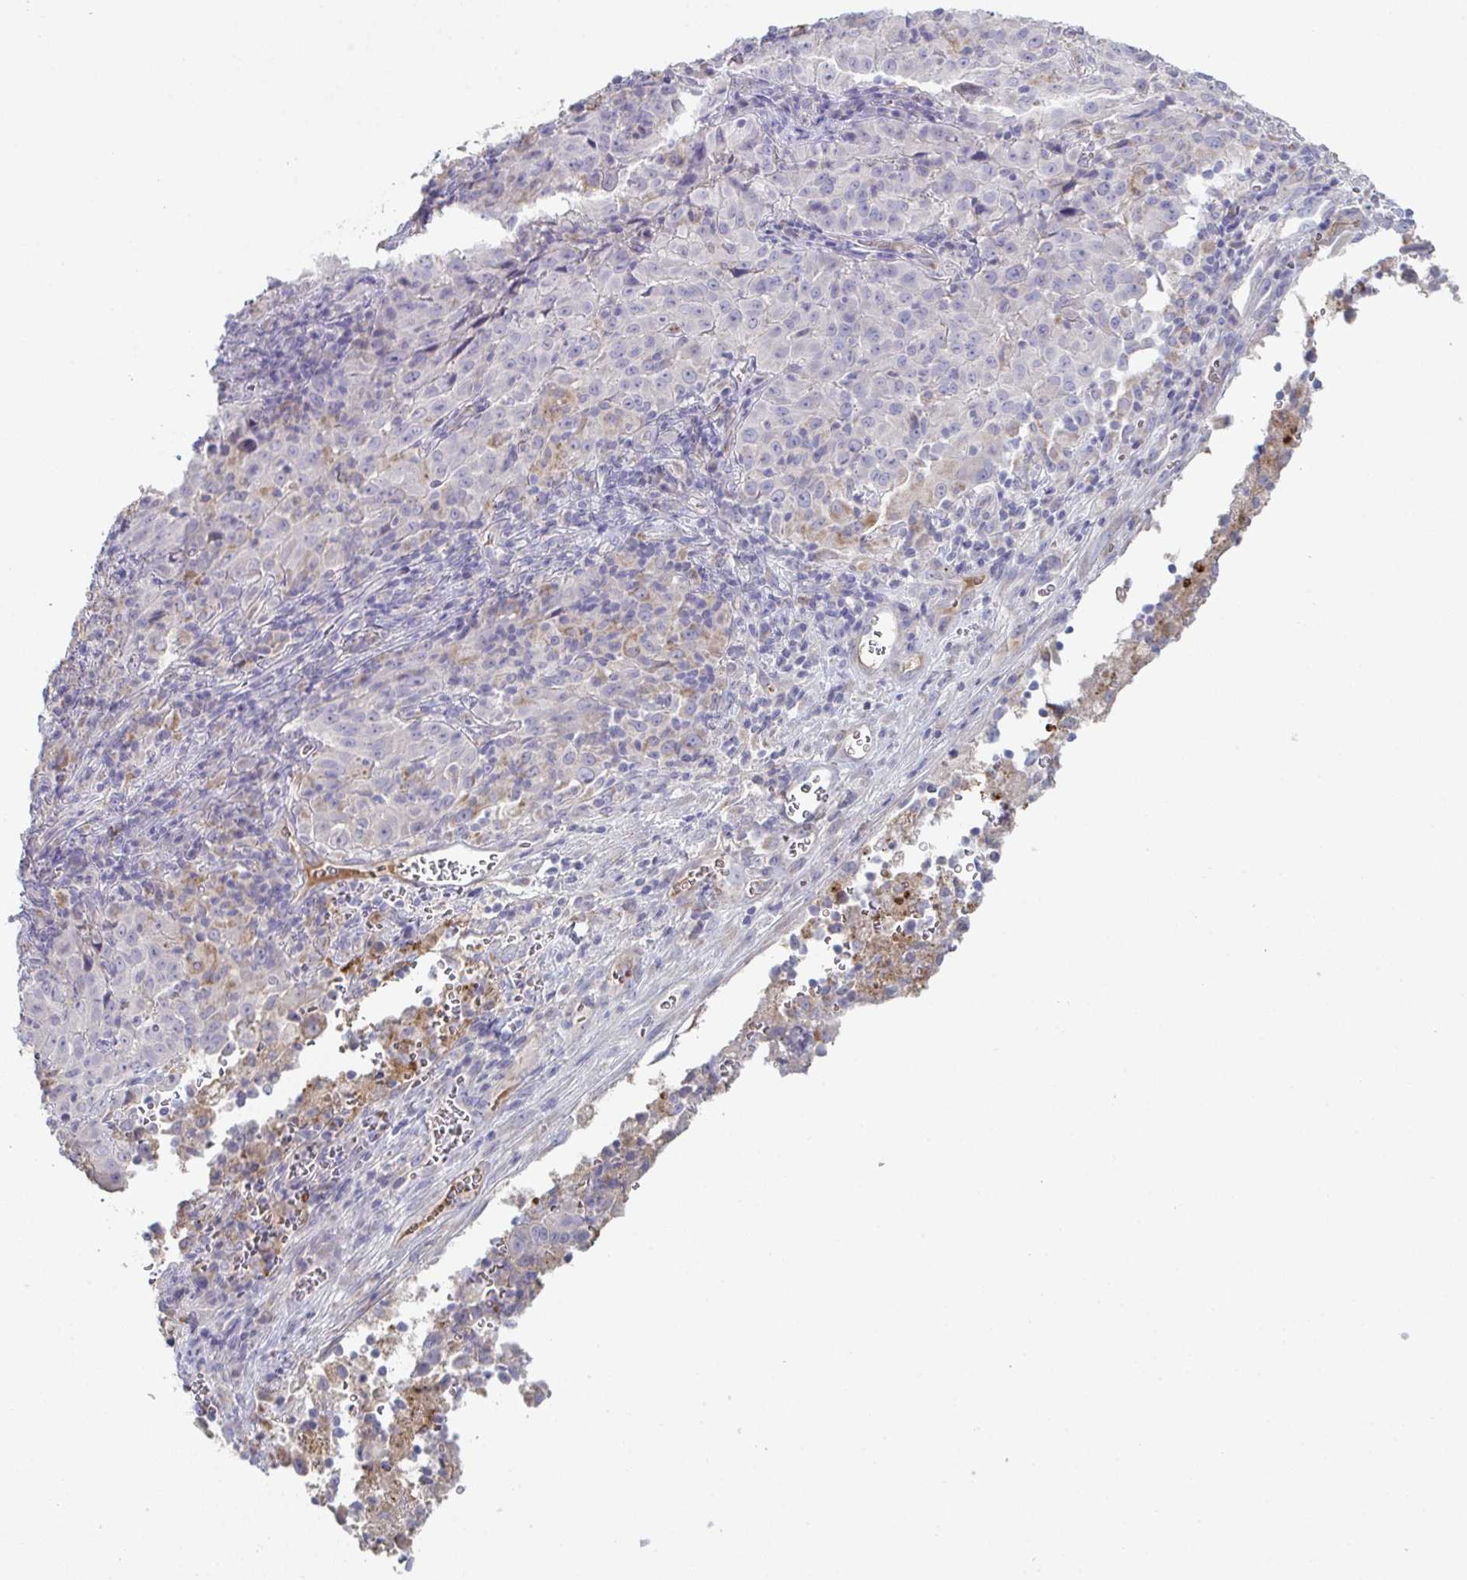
{"staining": {"intensity": "negative", "quantity": "none", "location": "none"}, "tissue": "pancreatic cancer", "cell_type": "Tumor cells", "image_type": "cancer", "snomed": [{"axis": "morphology", "description": "Adenocarcinoma, NOS"}, {"axis": "topography", "description": "Pancreas"}], "caption": "Micrograph shows no significant protein staining in tumor cells of adenocarcinoma (pancreatic).", "gene": "ADAM21", "patient": {"sex": "male", "age": 63}}